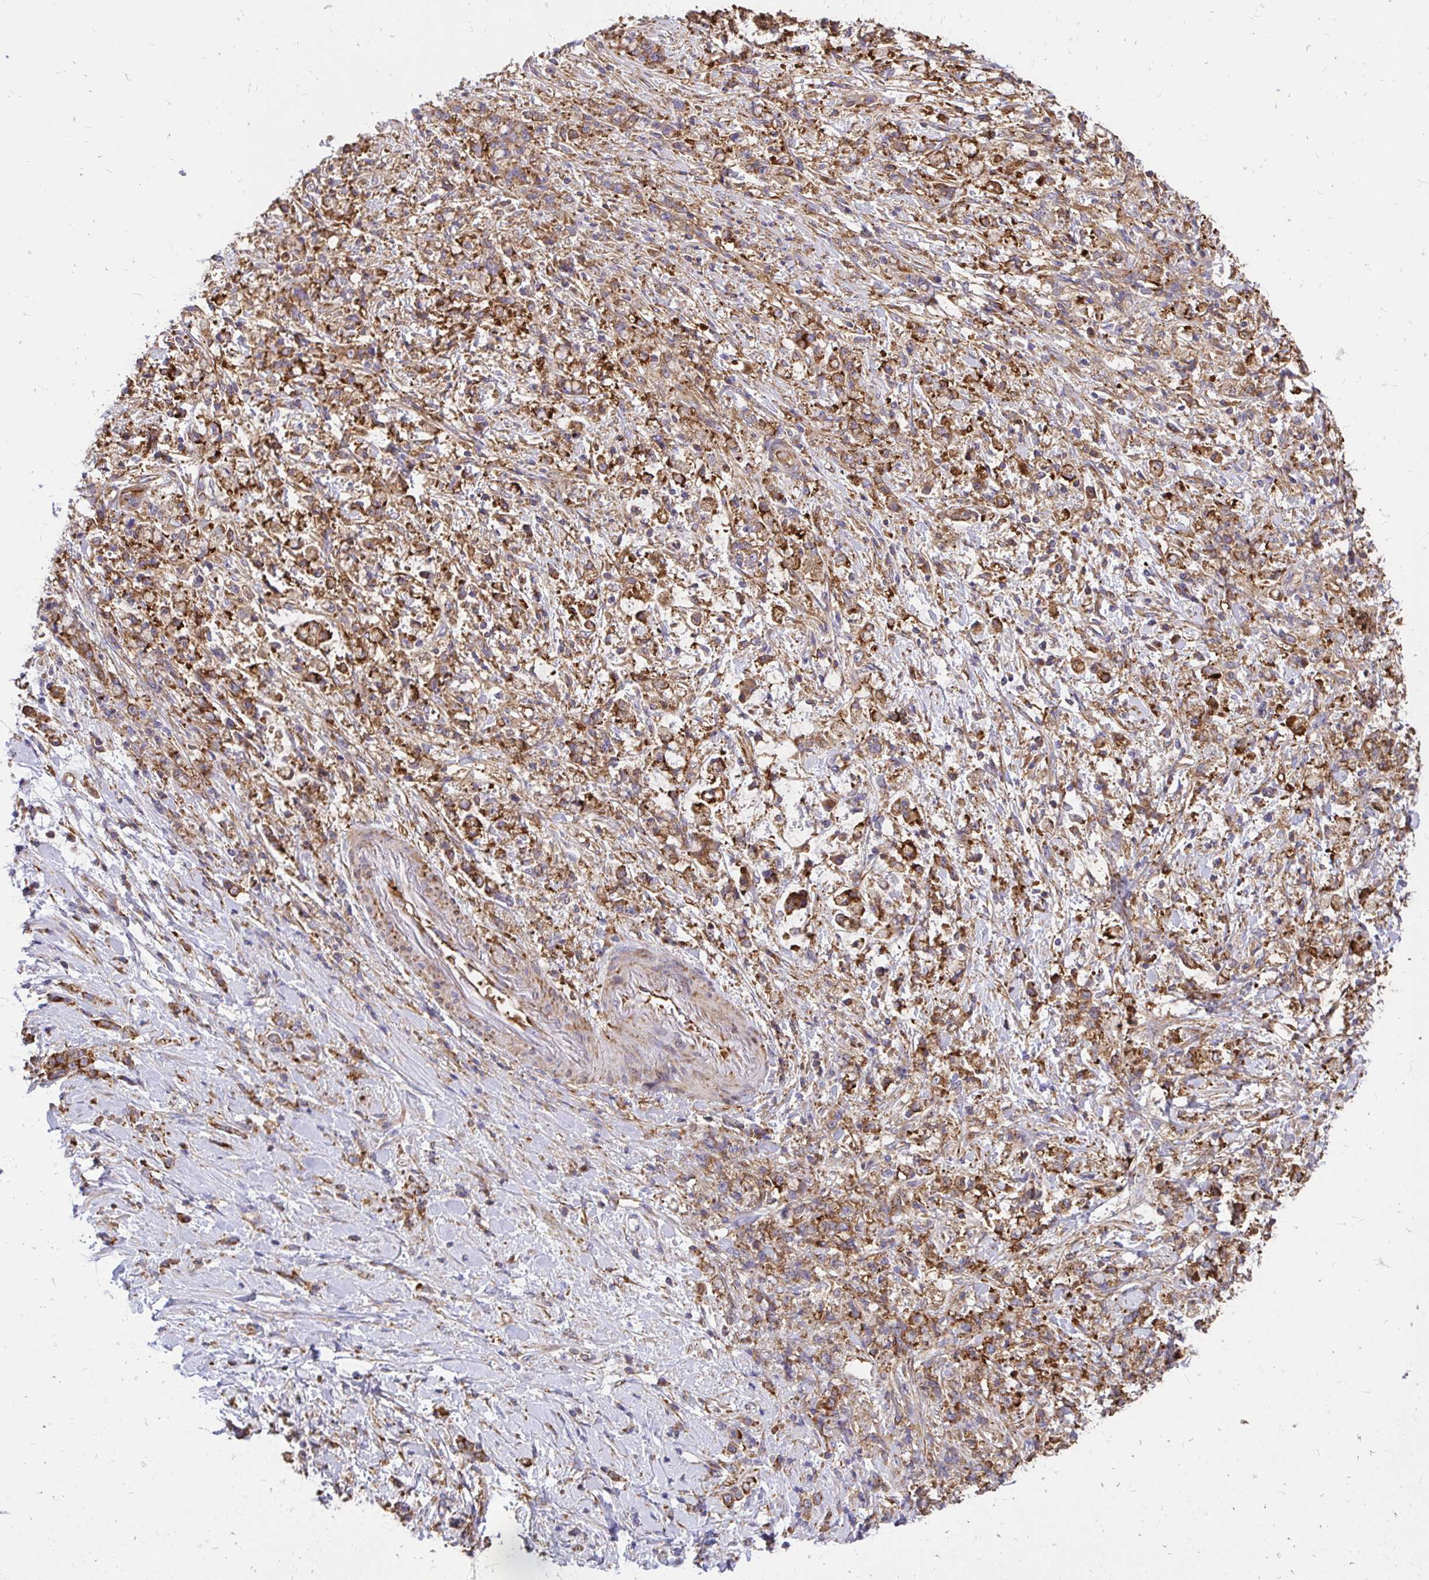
{"staining": {"intensity": "strong", "quantity": ">75%", "location": "cytoplasmic/membranous"}, "tissue": "stomach cancer", "cell_type": "Tumor cells", "image_type": "cancer", "snomed": [{"axis": "morphology", "description": "Adenocarcinoma, NOS"}, {"axis": "topography", "description": "Stomach"}], "caption": "This is an image of immunohistochemistry staining of adenocarcinoma (stomach), which shows strong positivity in the cytoplasmic/membranous of tumor cells.", "gene": "ABCB10", "patient": {"sex": "female", "age": 60}}